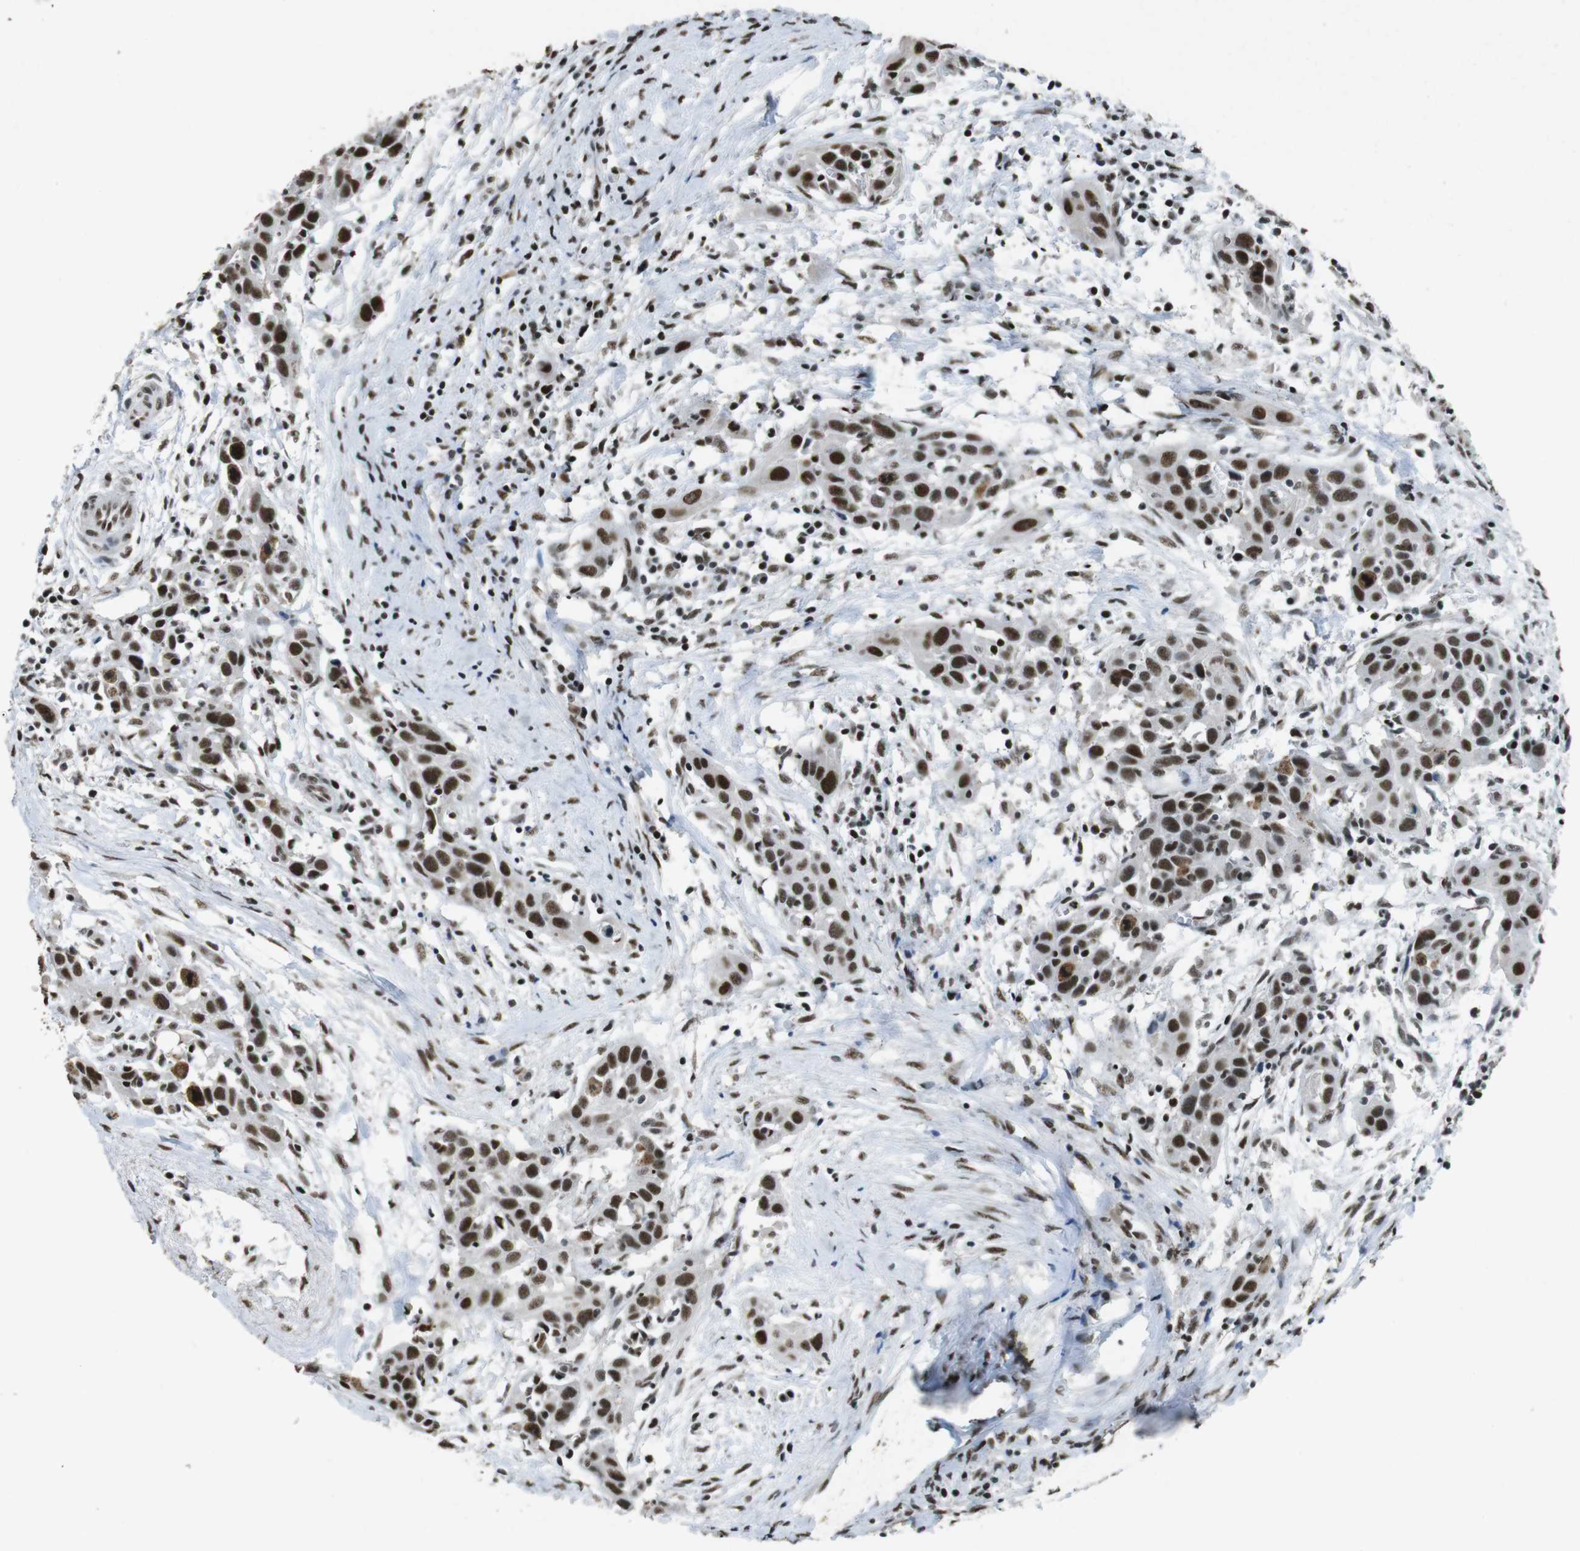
{"staining": {"intensity": "strong", "quantity": ">75%", "location": "nuclear"}, "tissue": "head and neck cancer", "cell_type": "Tumor cells", "image_type": "cancer", "snomed": [{"axis": "morphology", "description": "Squamous cell carcinoma, NOS"}, {"axis": "topography", "description": "Oral tissue"}, {"axis": "topography", "description": "Head-Neck"}], "caption": "This is a photomicrograph of immunohistochemistry (IHC) staining of squamous cell carcinoma (head and neck), which shows strong positivity in the nuclear of tumor cells.", "gene": "CSNK2B", "patient": {"sex": "female", "age": 50}}